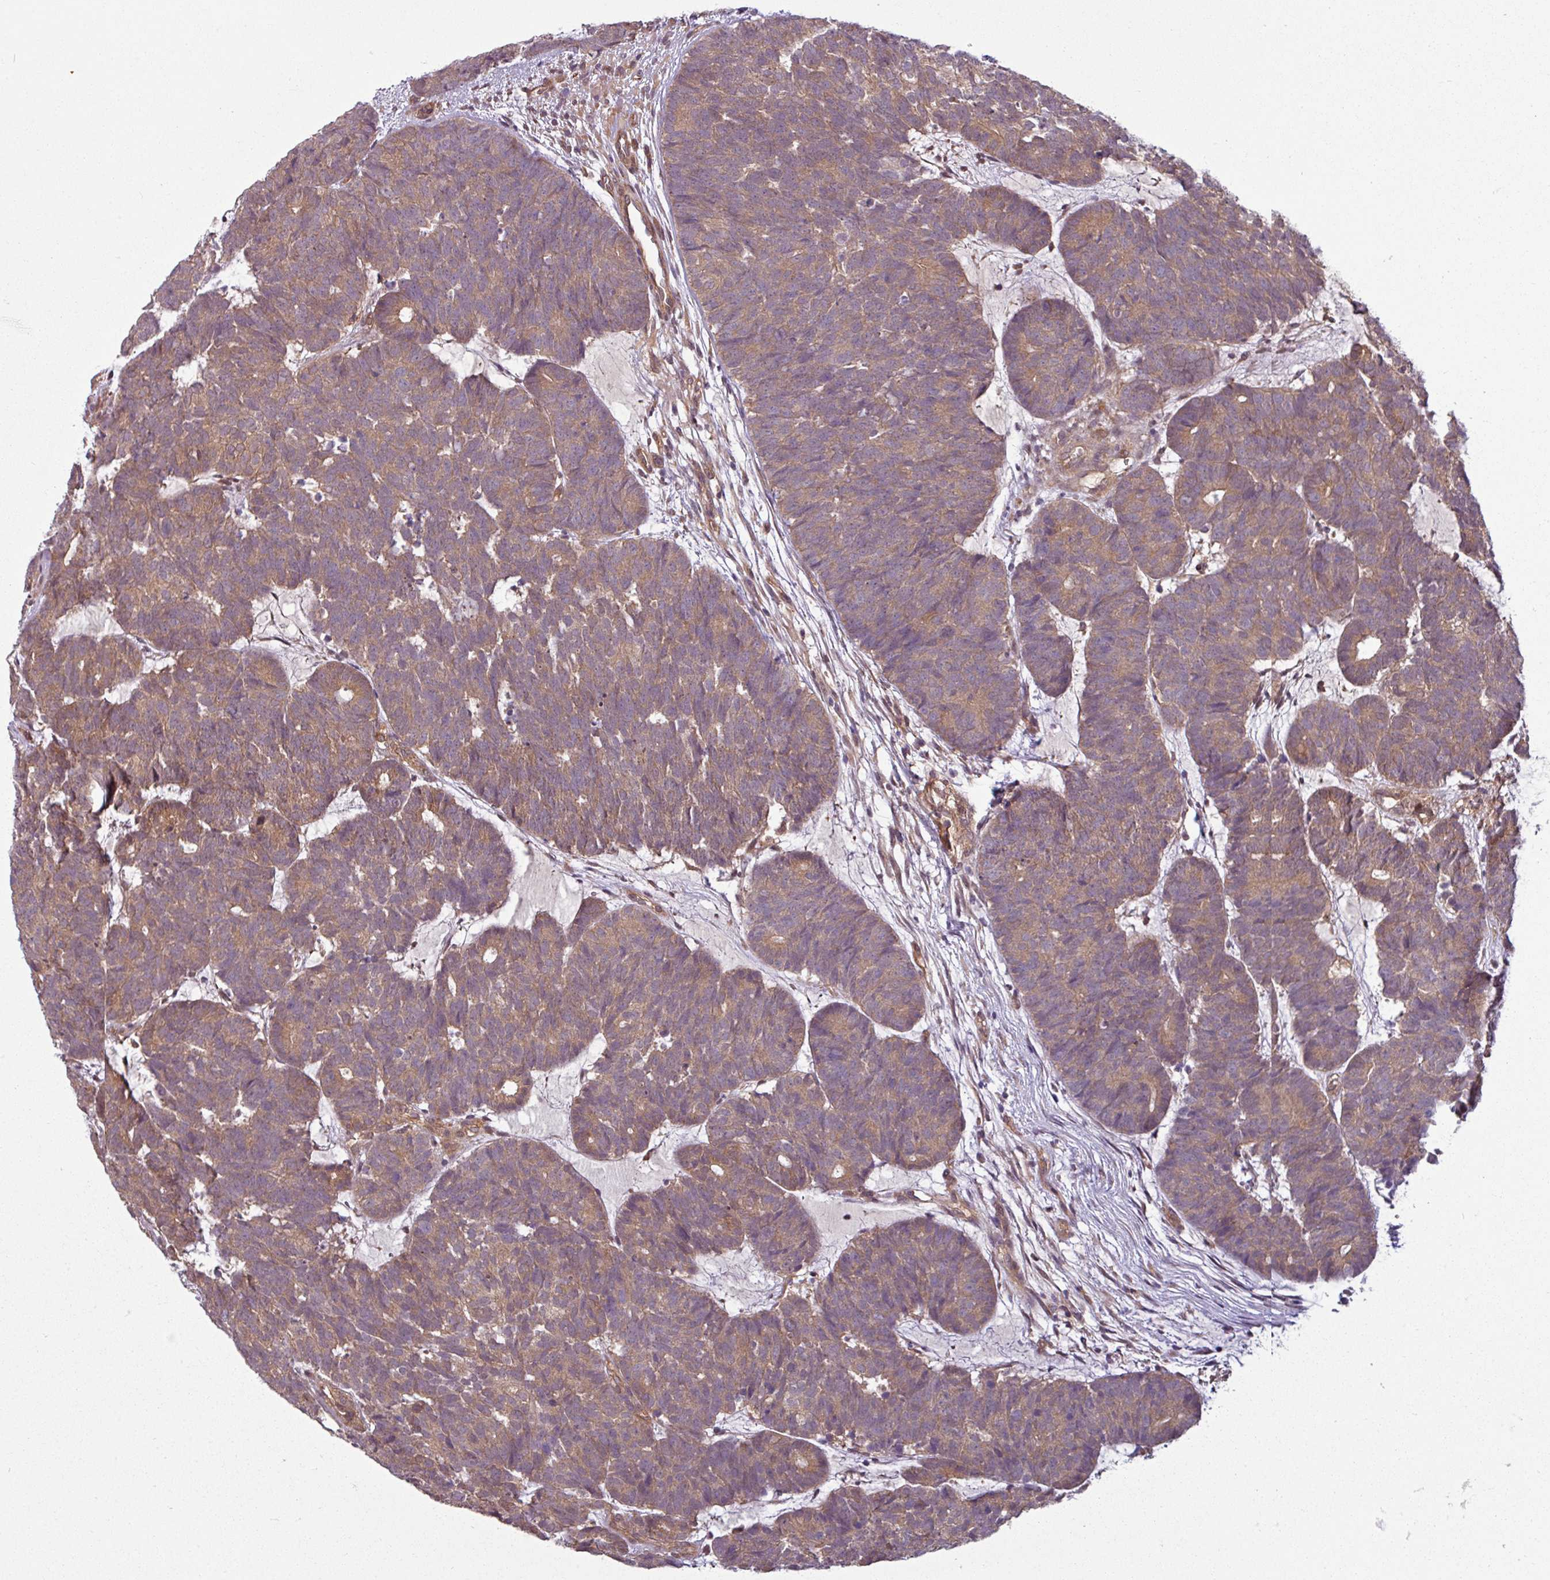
{"staining": {"intensity": "weak", "quantity": ">75%", "location": "cytoplasmic/membranous"}, "tissue": "head and neck cancer", "cell_type": "Tumor cells", "image_type": "cancer", "snomed": [{"axis": "morphology", "description": "Adenocarcinoma, NOS"}, {"axis": "topography", "description": "Head-Neck"}], "caption": "Head and neck adenocarcinoma stained with DAB (3,3'-diaminobenzidine) immunohistochemistry (IHC) displays low levels of weak cytoplasmic/membranous expression in about >75% of tumor cells. (brown staining indicates protein expression, while blue staining denotes nuclei).", "gene": "SH3BGRL", "patient": {"sex": "female", "age": 81}}